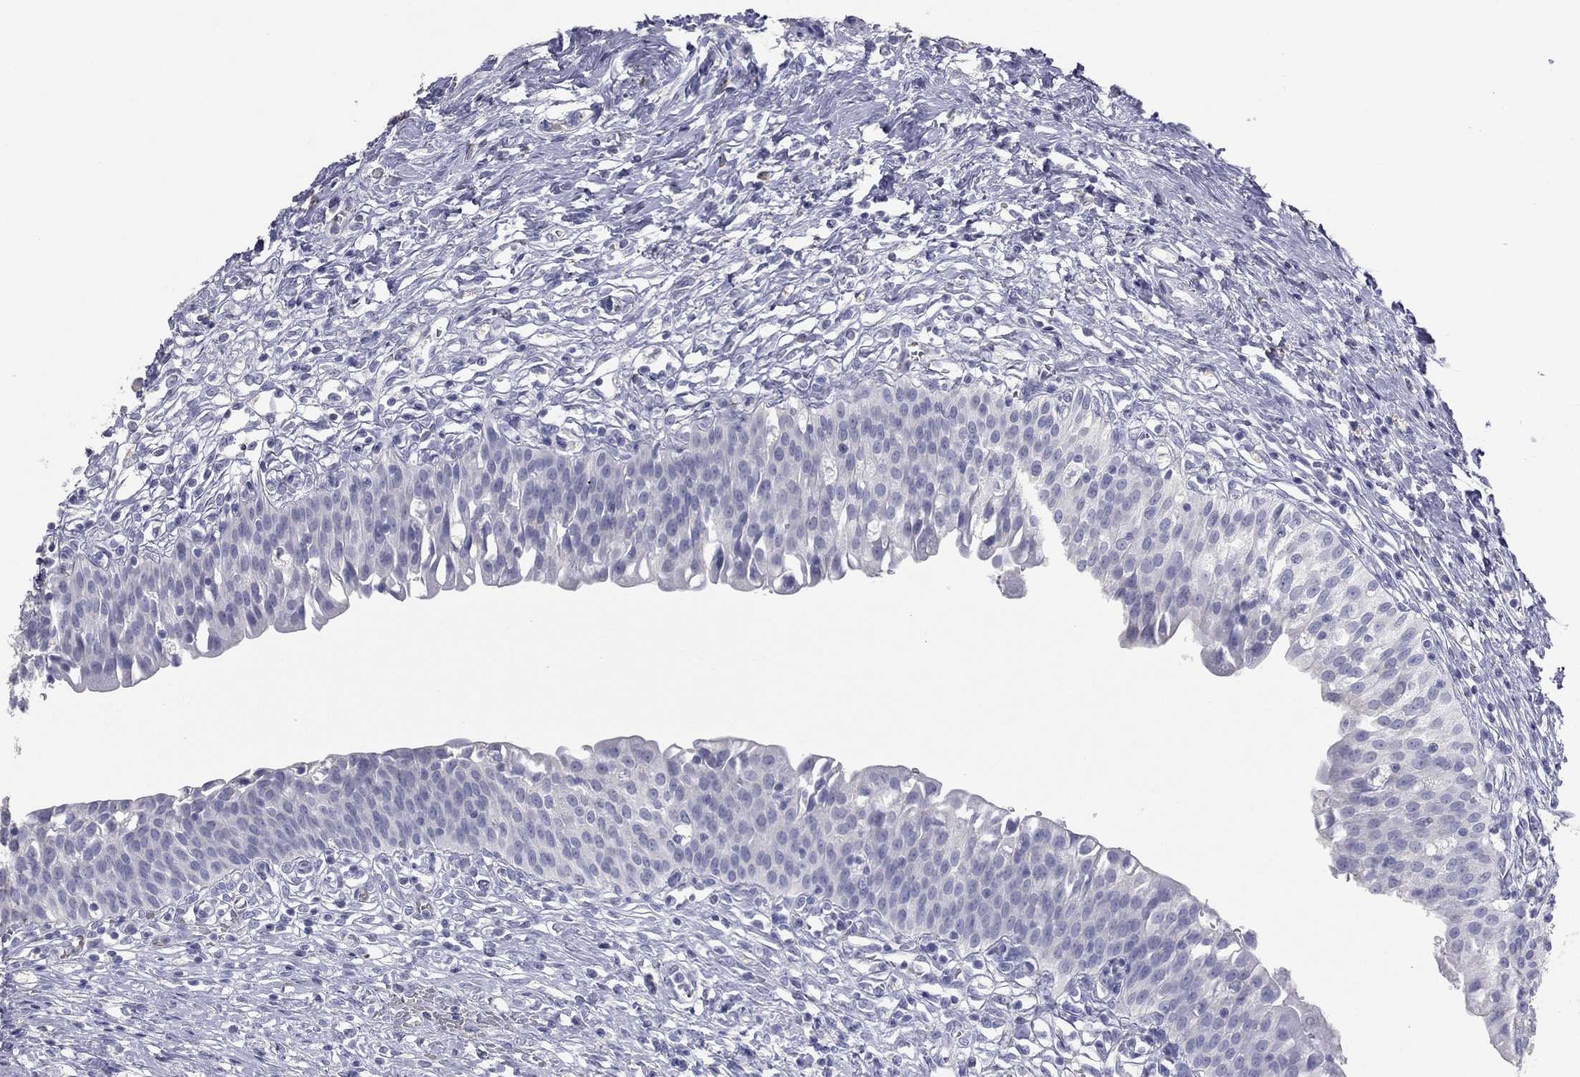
{"staining": {"intensity": "negative", "quantity": "none", "location": "none"}, "tissue": "urinary bladder", "cell_type": "Urothelial cells", "image_type": "normal", "snomed": [{"axis": "morphology", "description": "Normal tissue, NOS"}, {"axis": "topography", "description": "Urinary bladder"}], "caption": "This is an immunohistochemistry (IHC) histopathology image of normal urinary bladder. There is no staining in urothelial cells.", "gene": "ESX1", "patient": {"sex": "male", "age": 76}}